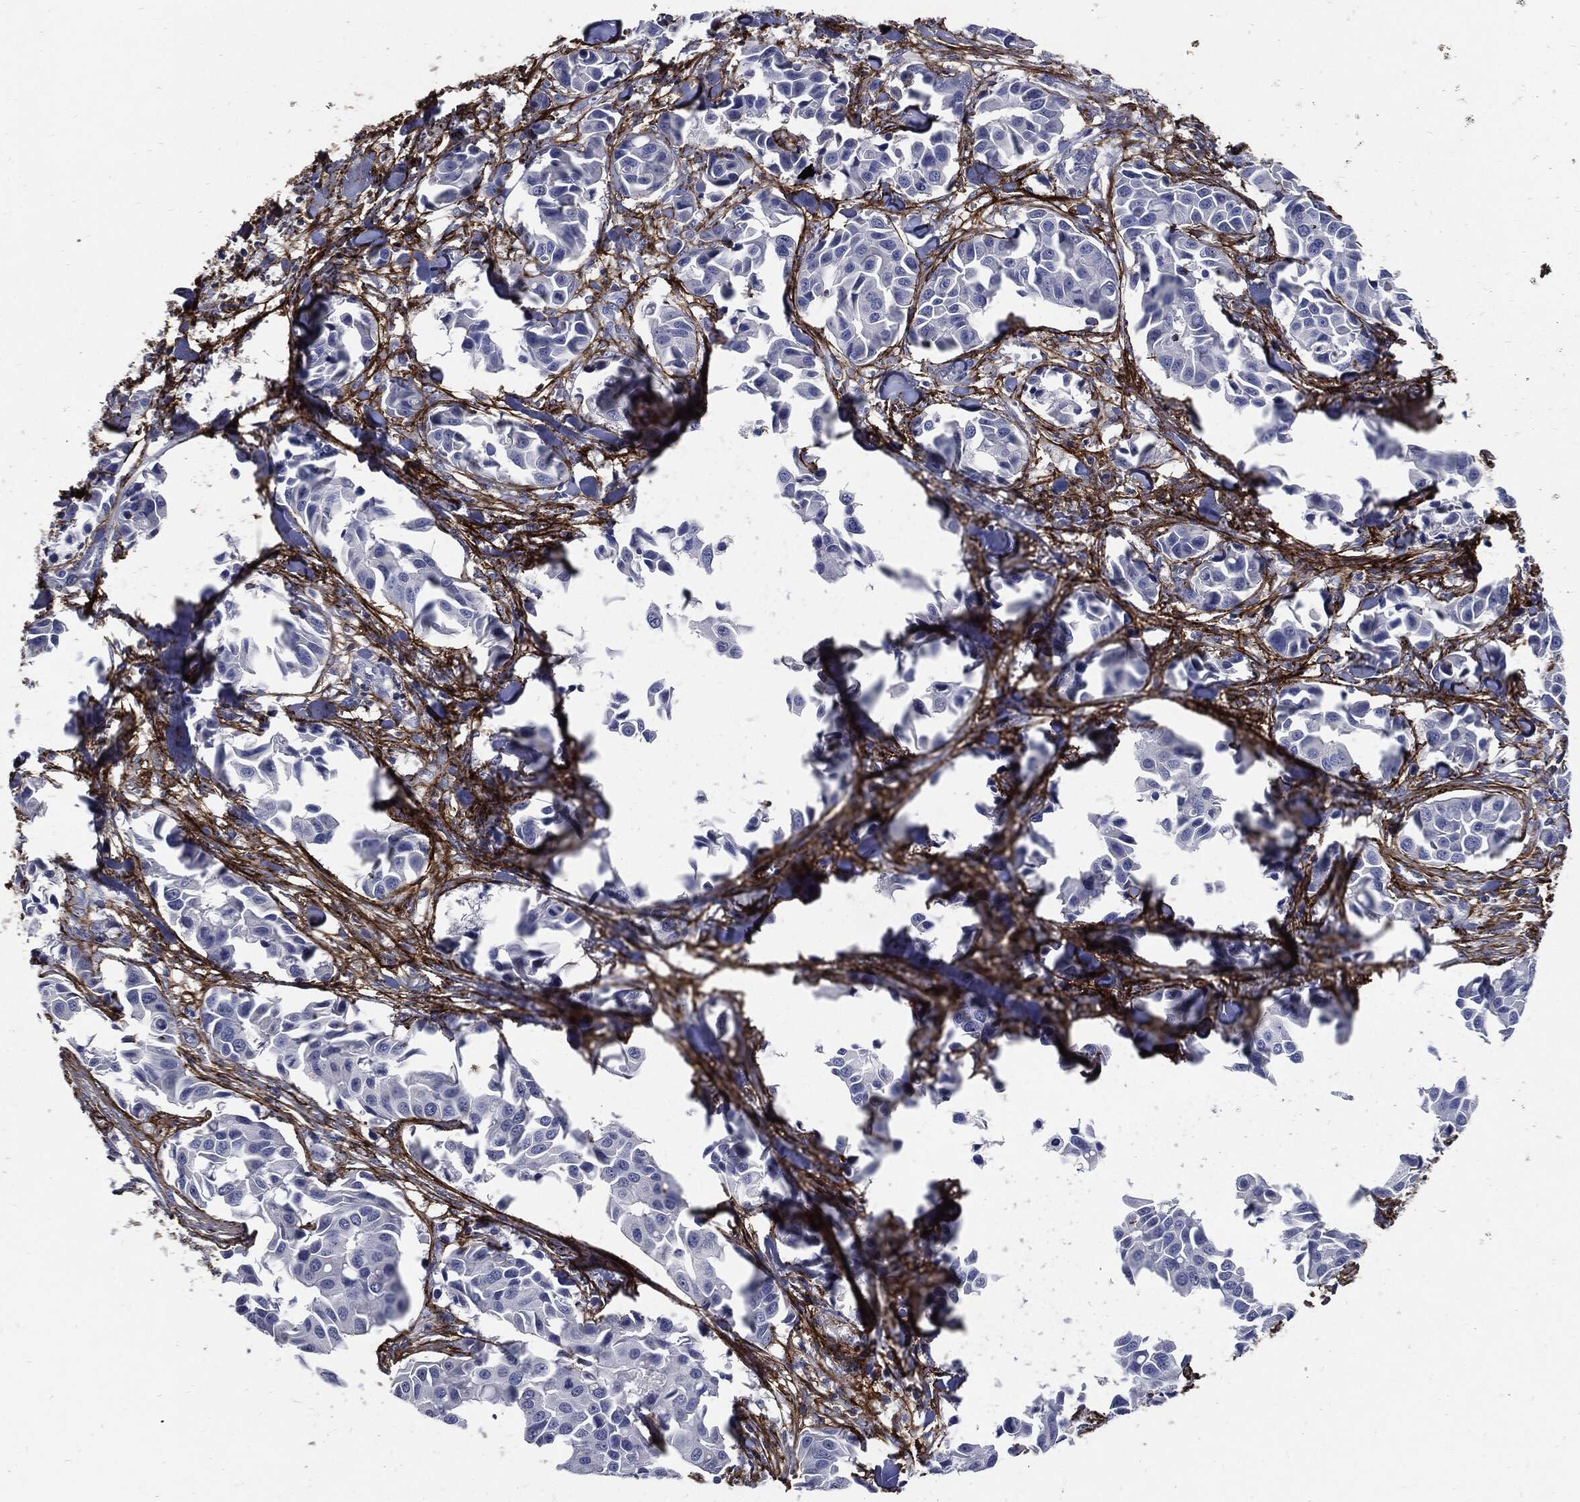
{"staining": {"intensity": "negative", "quantity": "none", "location": "none"}, "tissue": "head and neck cancer", "cell_type": "Tumor cells", "image_type": "cancer", "snomed": [{"axis": "morphology", "description": "Adenocarcinoma, NOS"}, {"axis": "topography", "description": "Head-Neck"}], "caption": "The photomicrograph exhibits no staining of tumor cells in adenocarcinoma (head and neck). (DAB IHC with hematoxylin counter stain).", "gene": "FBN1", "patient": {"sex": "male", "age": 76}}